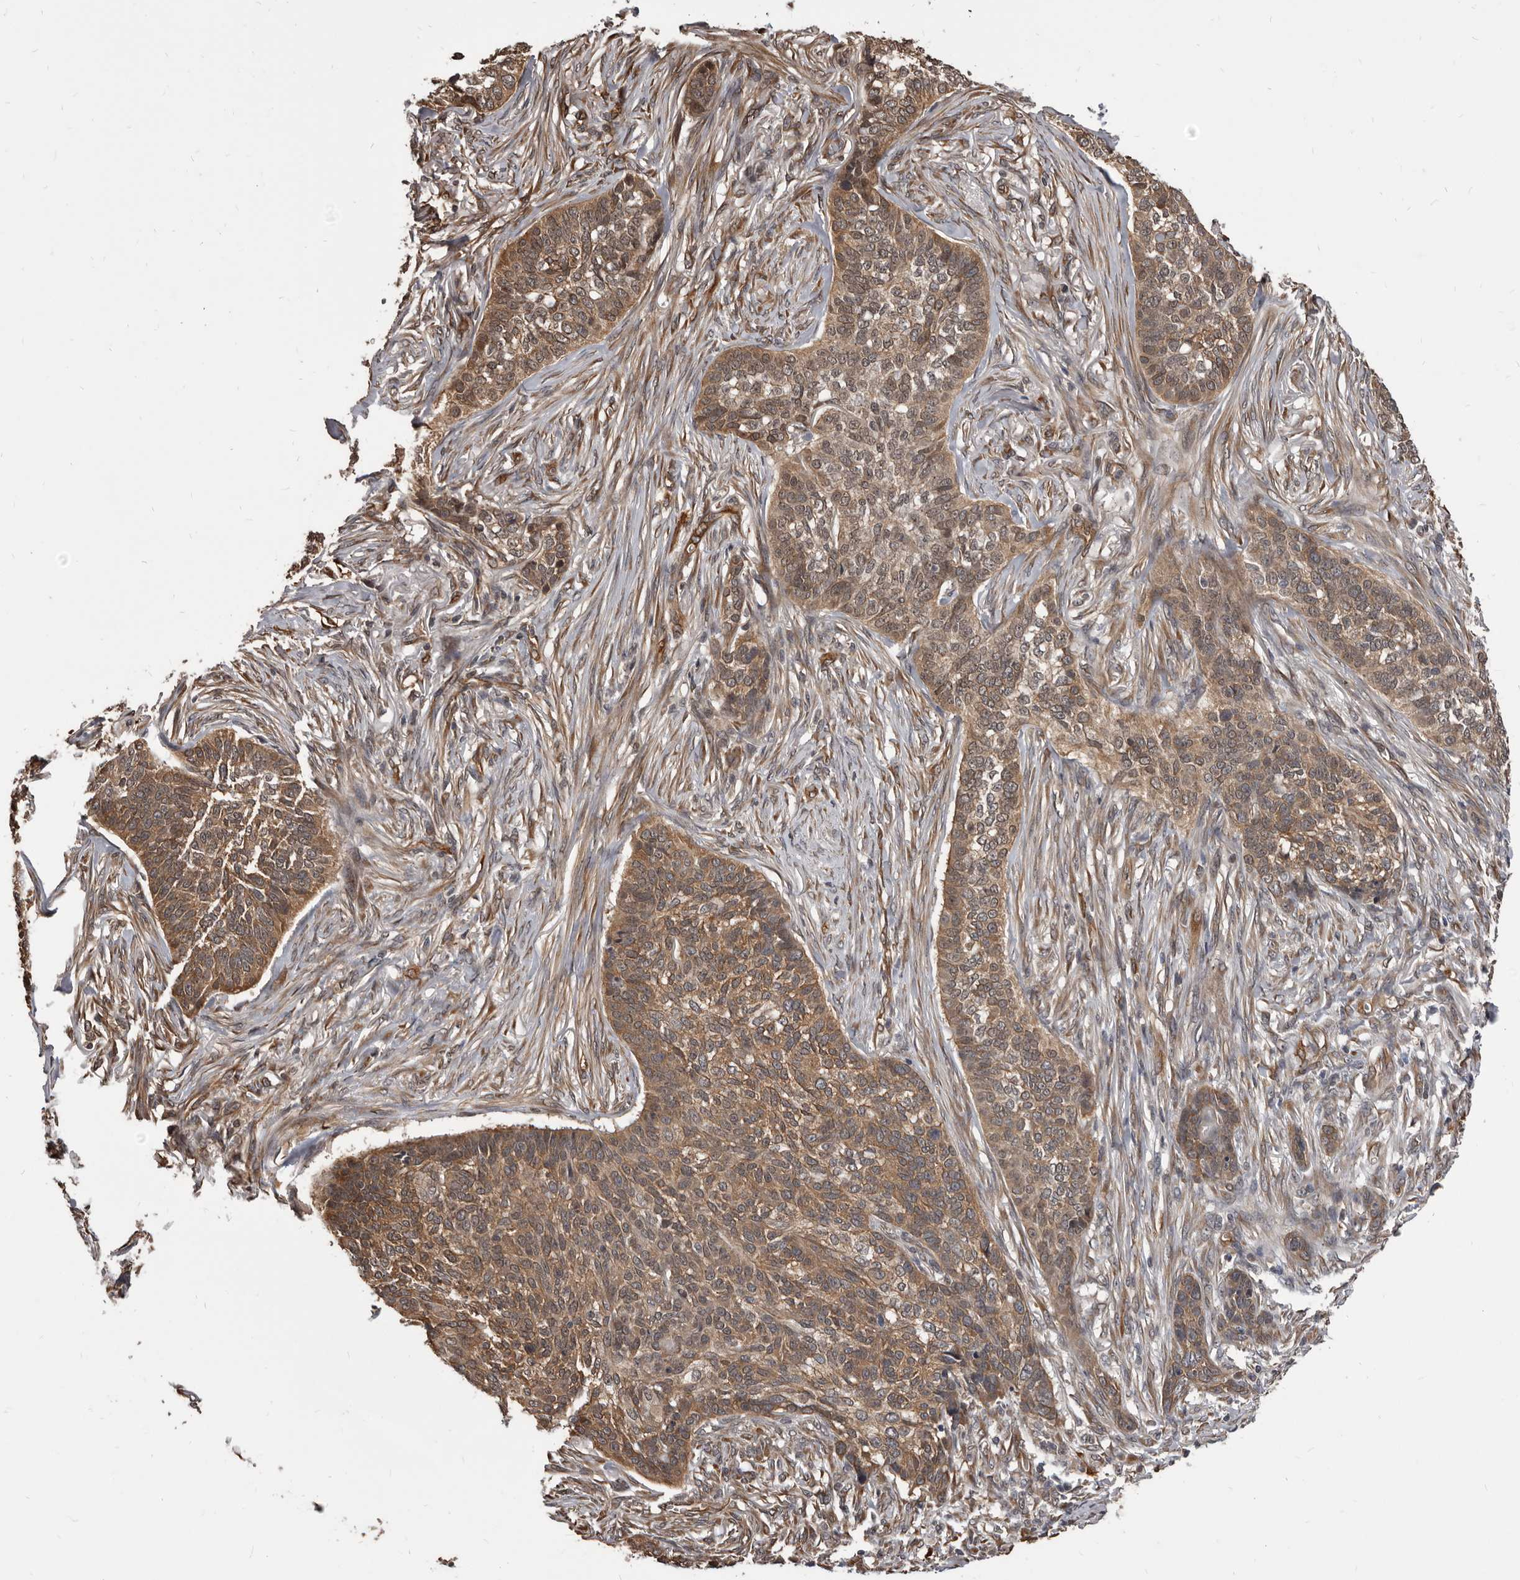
{"staining": {"intensity": "moderate", "quantity": ">75%", "location": "cytoplasmic/membranous"}, "tissue": "skin cancer", "cell_type": "Tumor cells", "image_type": "cancer", "snomed": [{"axis": "morphology", "description": "Basal cell carcinoma"}, {"axis": "topography", "description": "Skin"}], "caption": "Moderate cytoplasmic/membranous protein staining is identified in about >75% of tumor cells in skin cancer (basal cell carcinoma).", "gene": "ADAMTS20", "patient": {"sex": "male", "age": 85}}